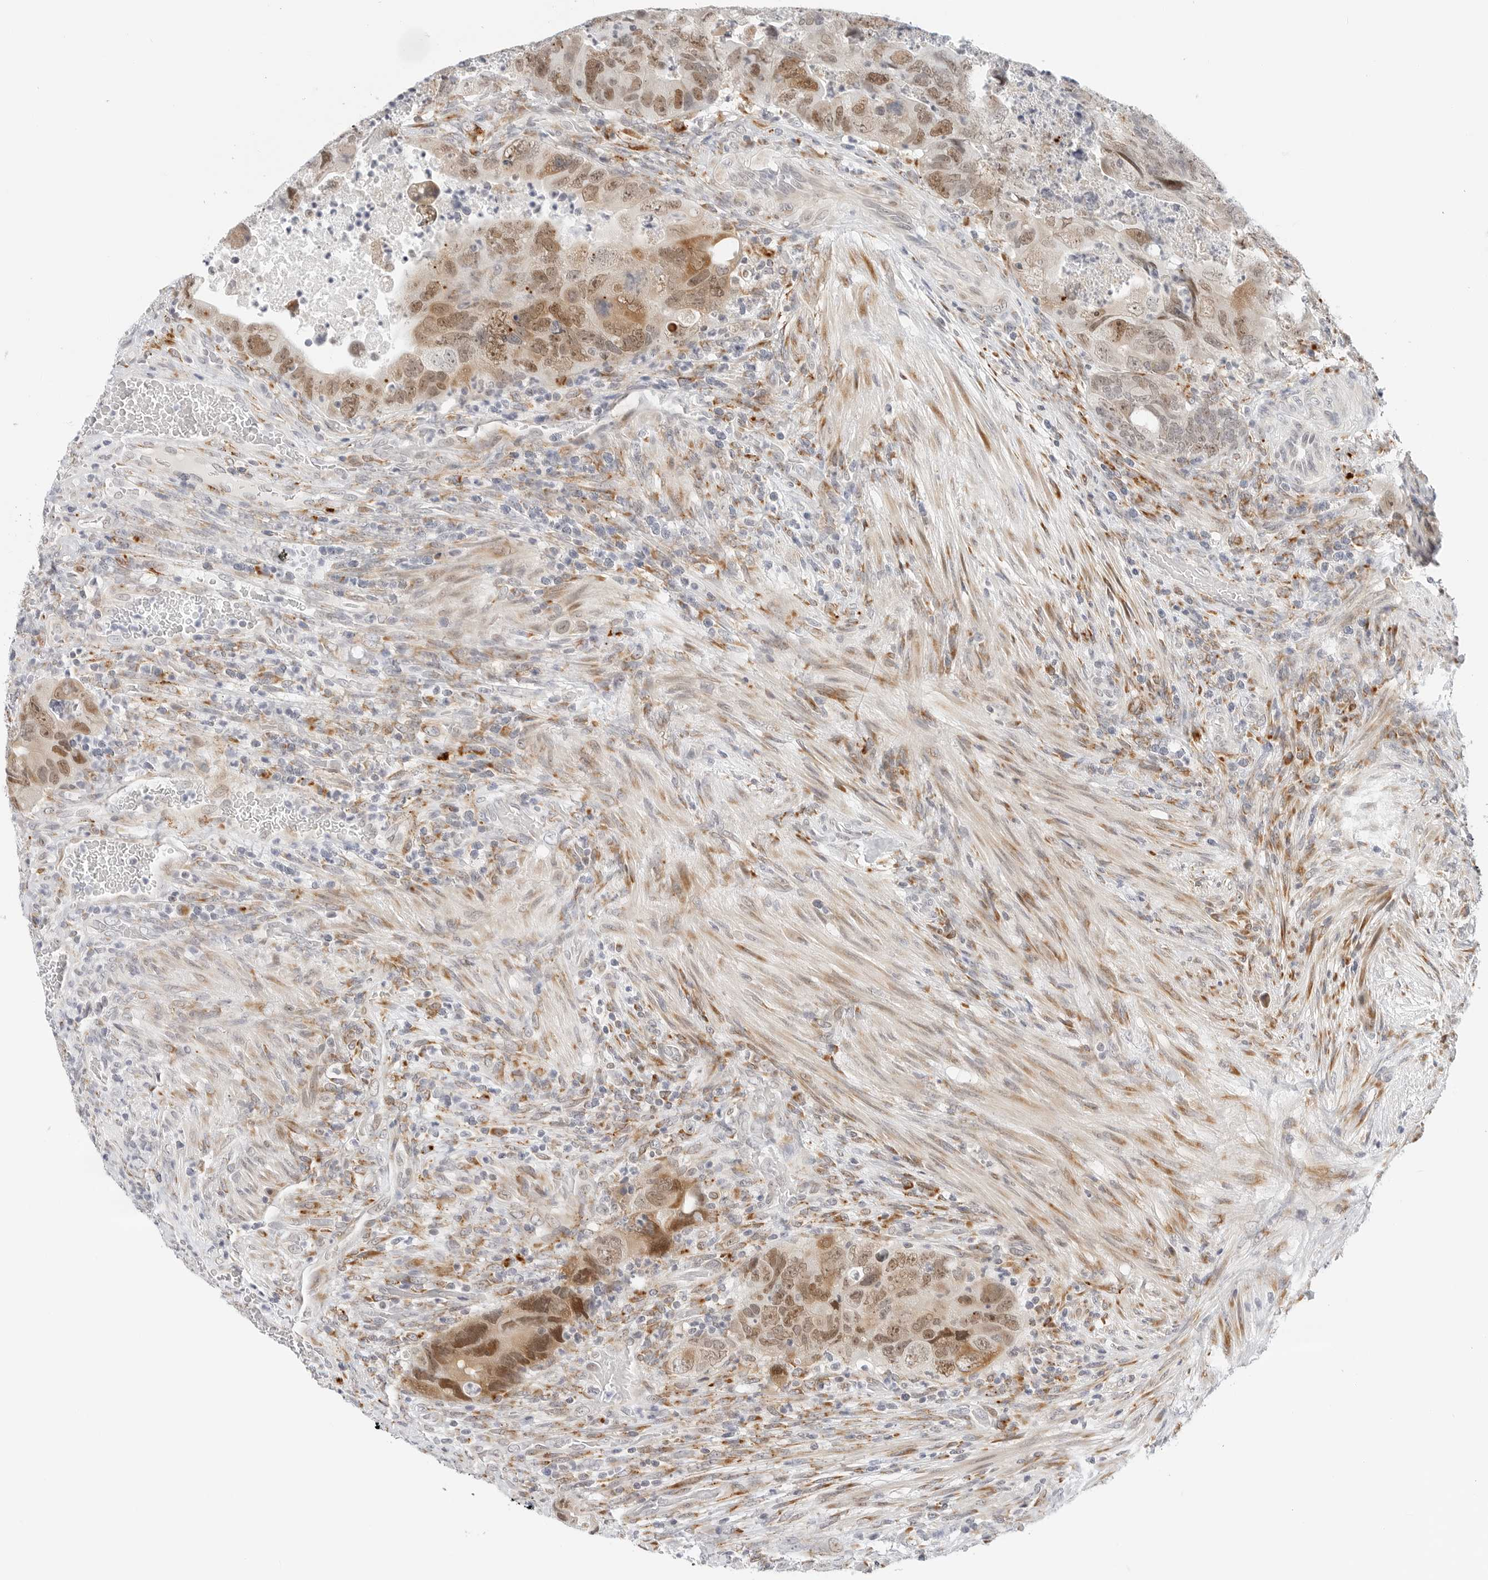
{"staining": {"intensity": "moderate", "quantity": ">75%", "location": "cytoplasmic/membranous,nuclear"}, "tissue": "colorectal cancer", "cell_type": "Tumor cells", "image_type": "cancer", "snomed": [{"axis": "morphology", "description": "Adenocarcinoma, NOS"}, {"axis": "topography", "description": "Rectum"}], "caption": "Immunohistochemistry photomicrograph of neoplastic tissue: colorectal adenocarcinoma stained using IHC shows medium levels of moderate protein expression localized specifically in the cytoplasmic/membranous and nuclear of tumor cells, appearing as a cytoplasmic/membranous and nuclear brown color.", "gene": "TSEN2", "patient": {"sex": "male", "age": 63}}